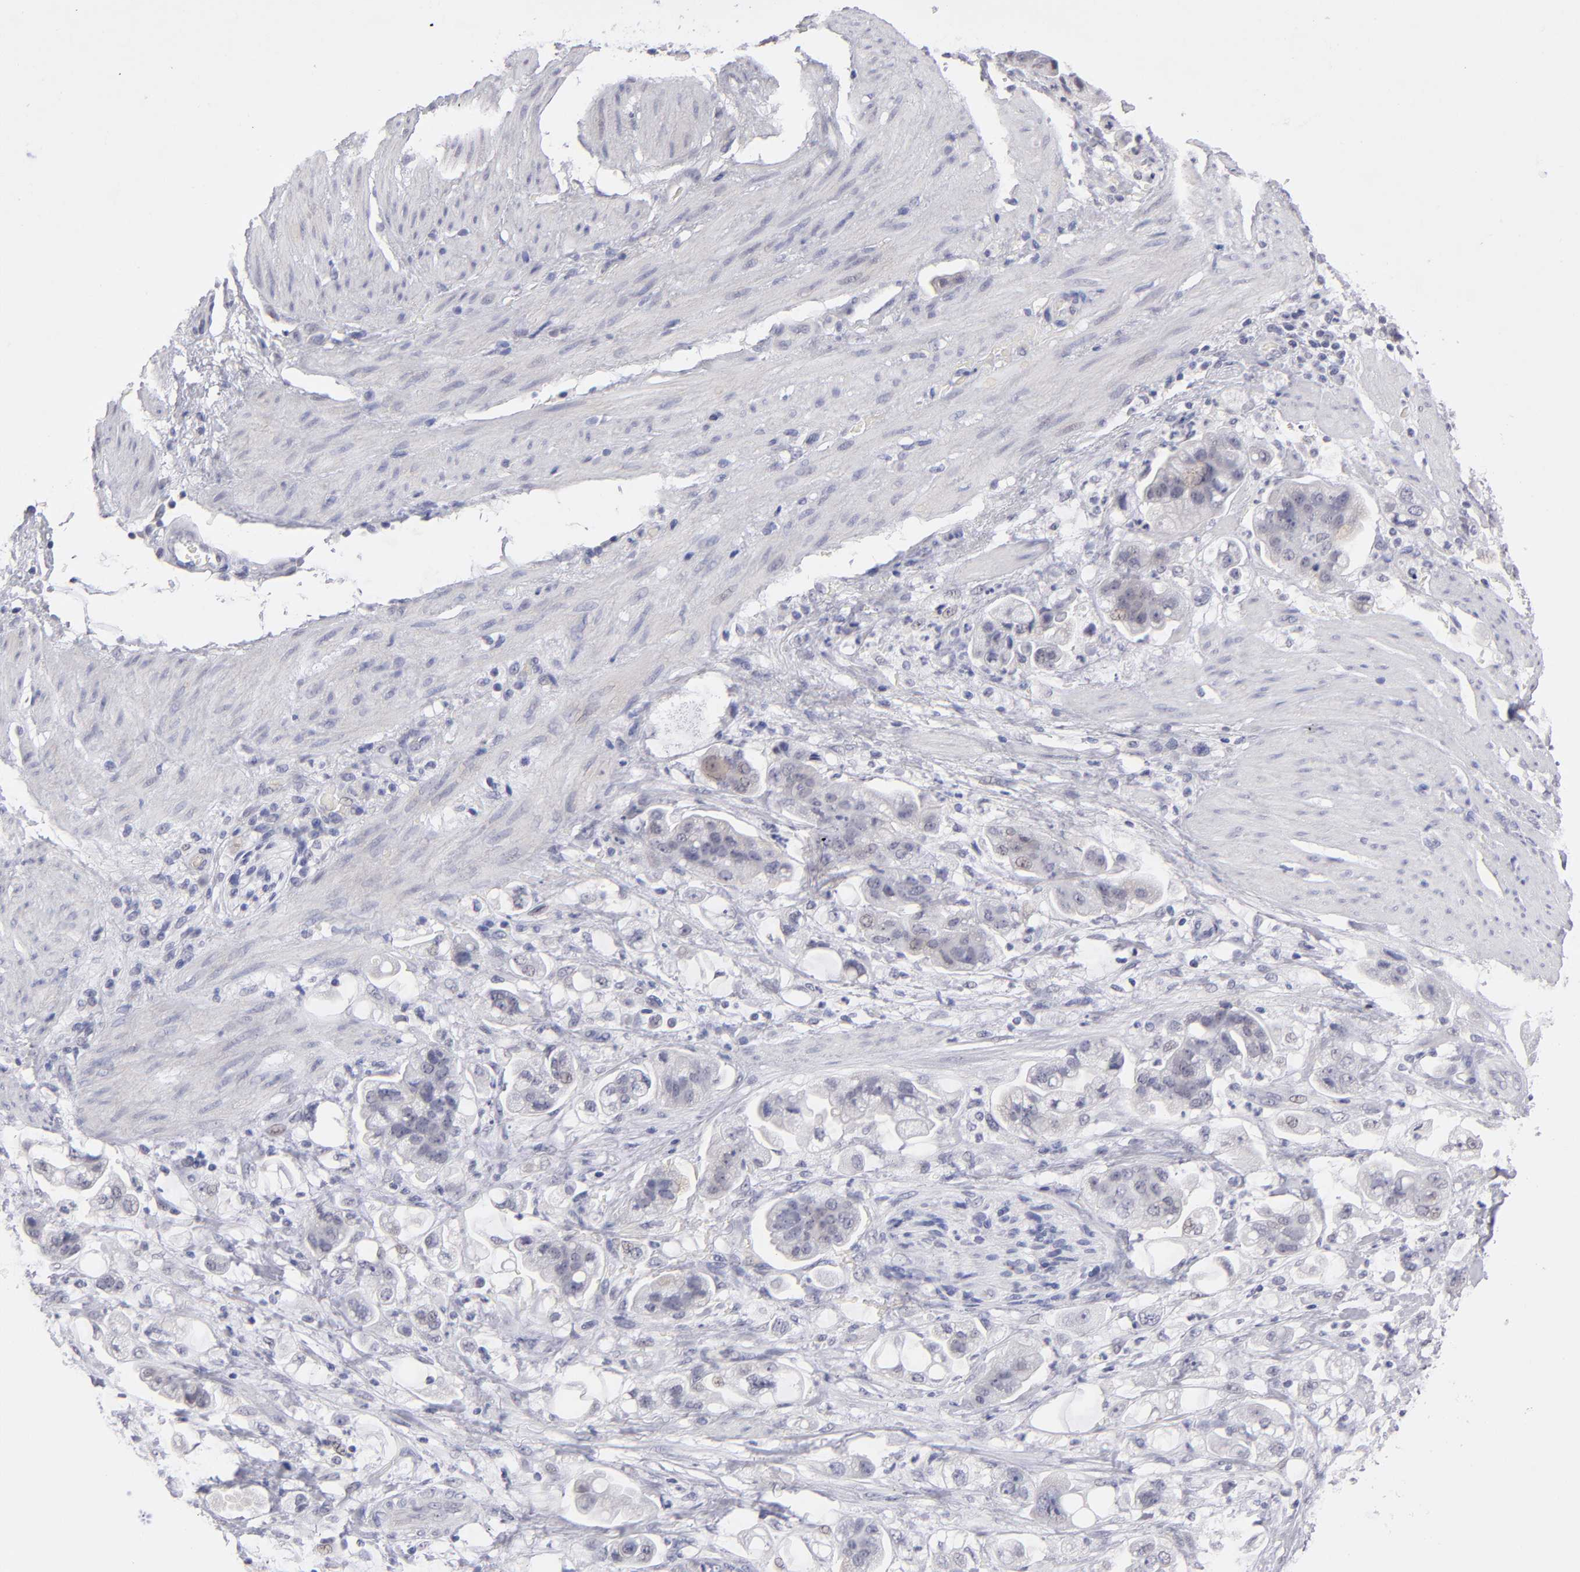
{"staining": {"intensity": "weak", "quantity": "25%-75%", "location": "cytoplasmic/membranous,nuclear"}, "tissue": "stomach cancer", "cell_type": "Tumor cells", "image_type": "cancer", "snomed": [{"axis": "morphology", "description": "Adenocarcinoma, NOS"}, {"axis": "topography", "description": "Stomach"}], "caption": "Human stomach cancer stained with a protein marker exhibits weak staining in tumor cells.", "gene": "TEX11", "patient": {"sex": "male", "age": 62}}